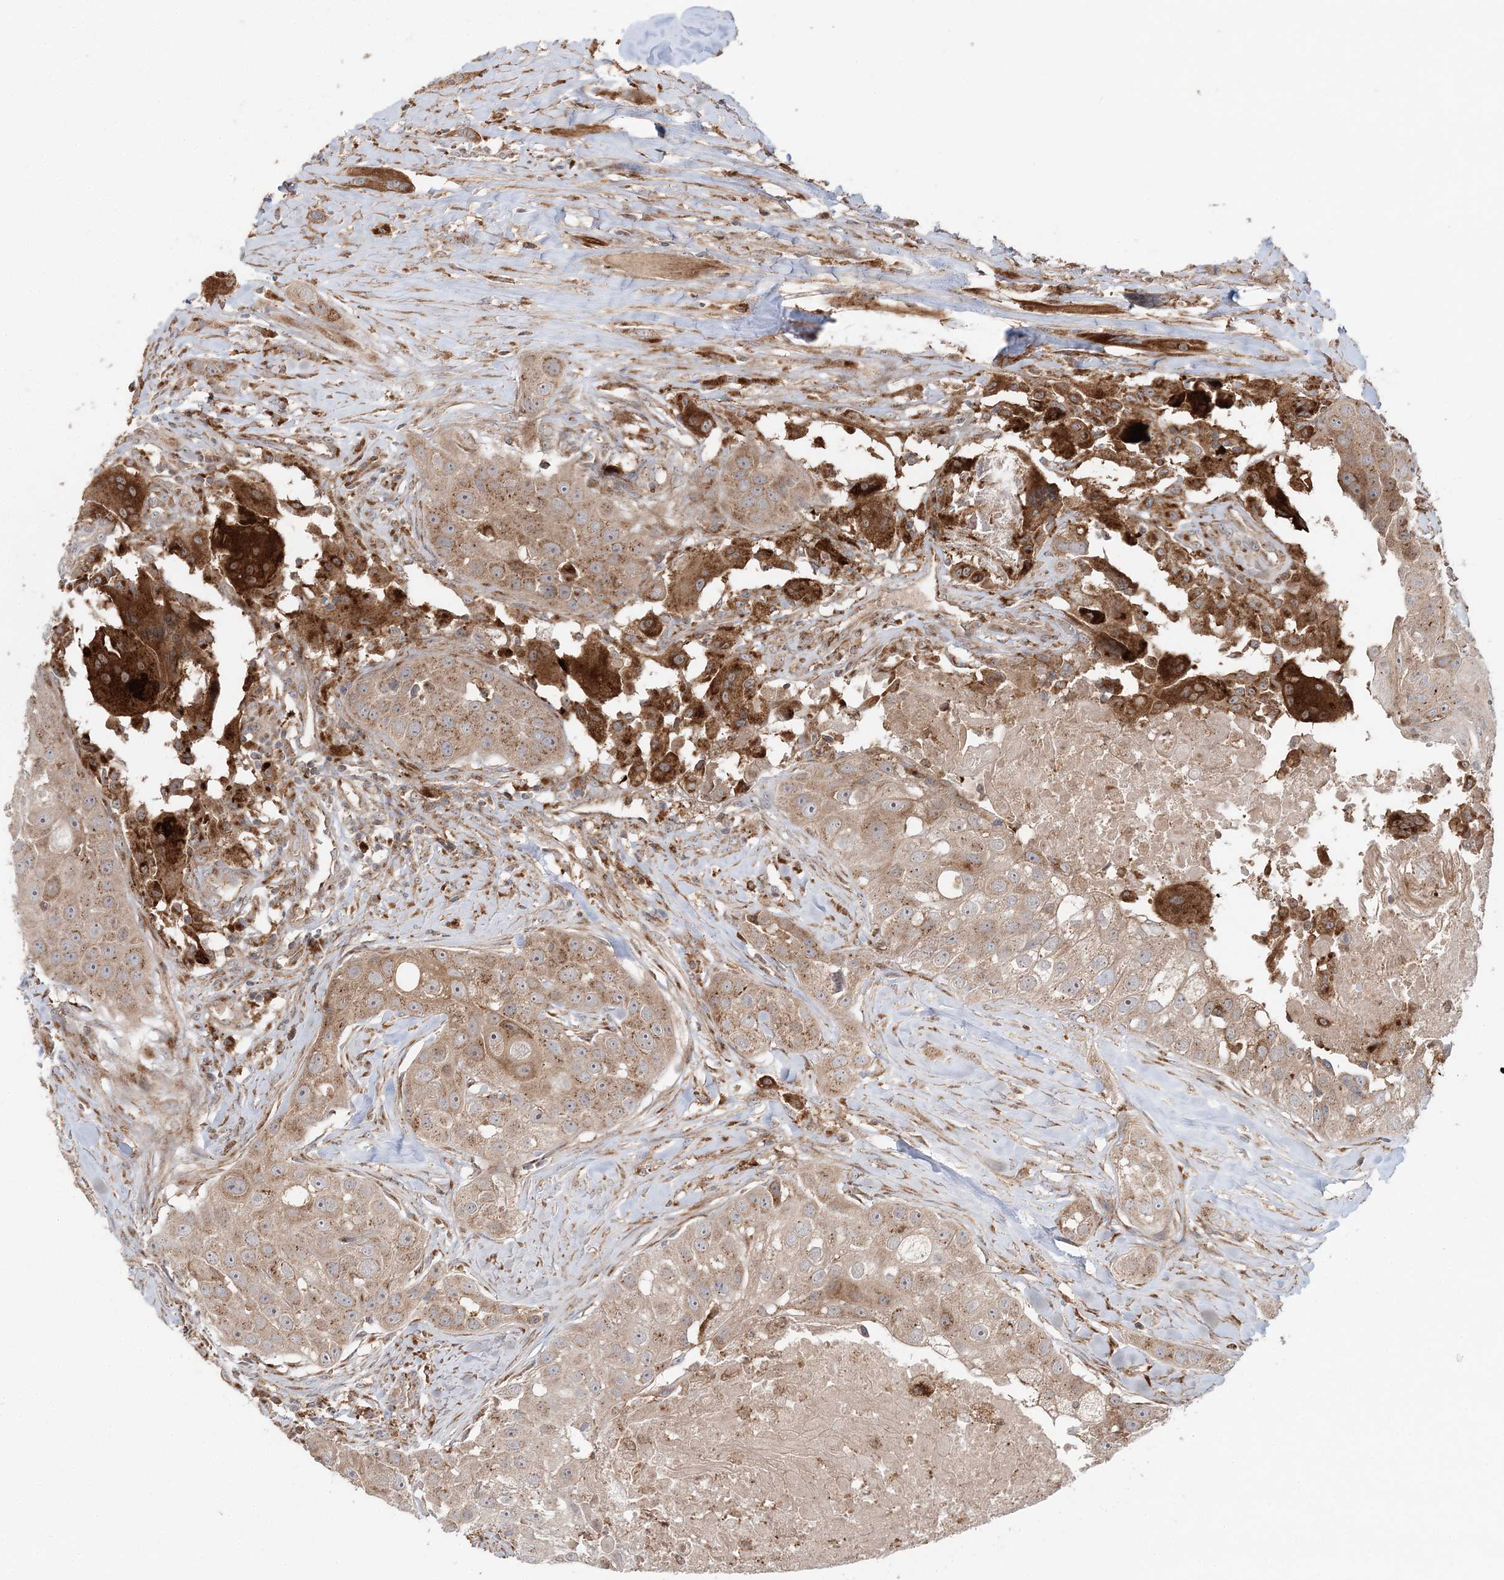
{"staining": {"intensity": "weak", "quantity": ">75%", "location": "cytoplasmic/membranous"}, "tissue": "head and neck cancer", "cell_type": "Tumor cells", "image_type": "cancer", "snomed": [{"axis": "morphology", "description": "Normal tissue, NOS"}, {"axis": "morphology", "description": "Squamous cell carcinoma, NOS"}, {"axis": "topography", "description": "Skeletal muscle"}, {"axis": "topography", "description": "Head-Neck"}], "caption": "An image of head and neck cancer stained for a protein demonstrates weak cytoplasmic/membranous brown staining in tumor cells. Using DAB (3,3'-diaminobenzidine) (brown) and hematoxylin (blue) stains, captured at high magnification using brightfield microscopy.", "gene": "ABCC3", "patient": {"sex": "male", "age": 51}}